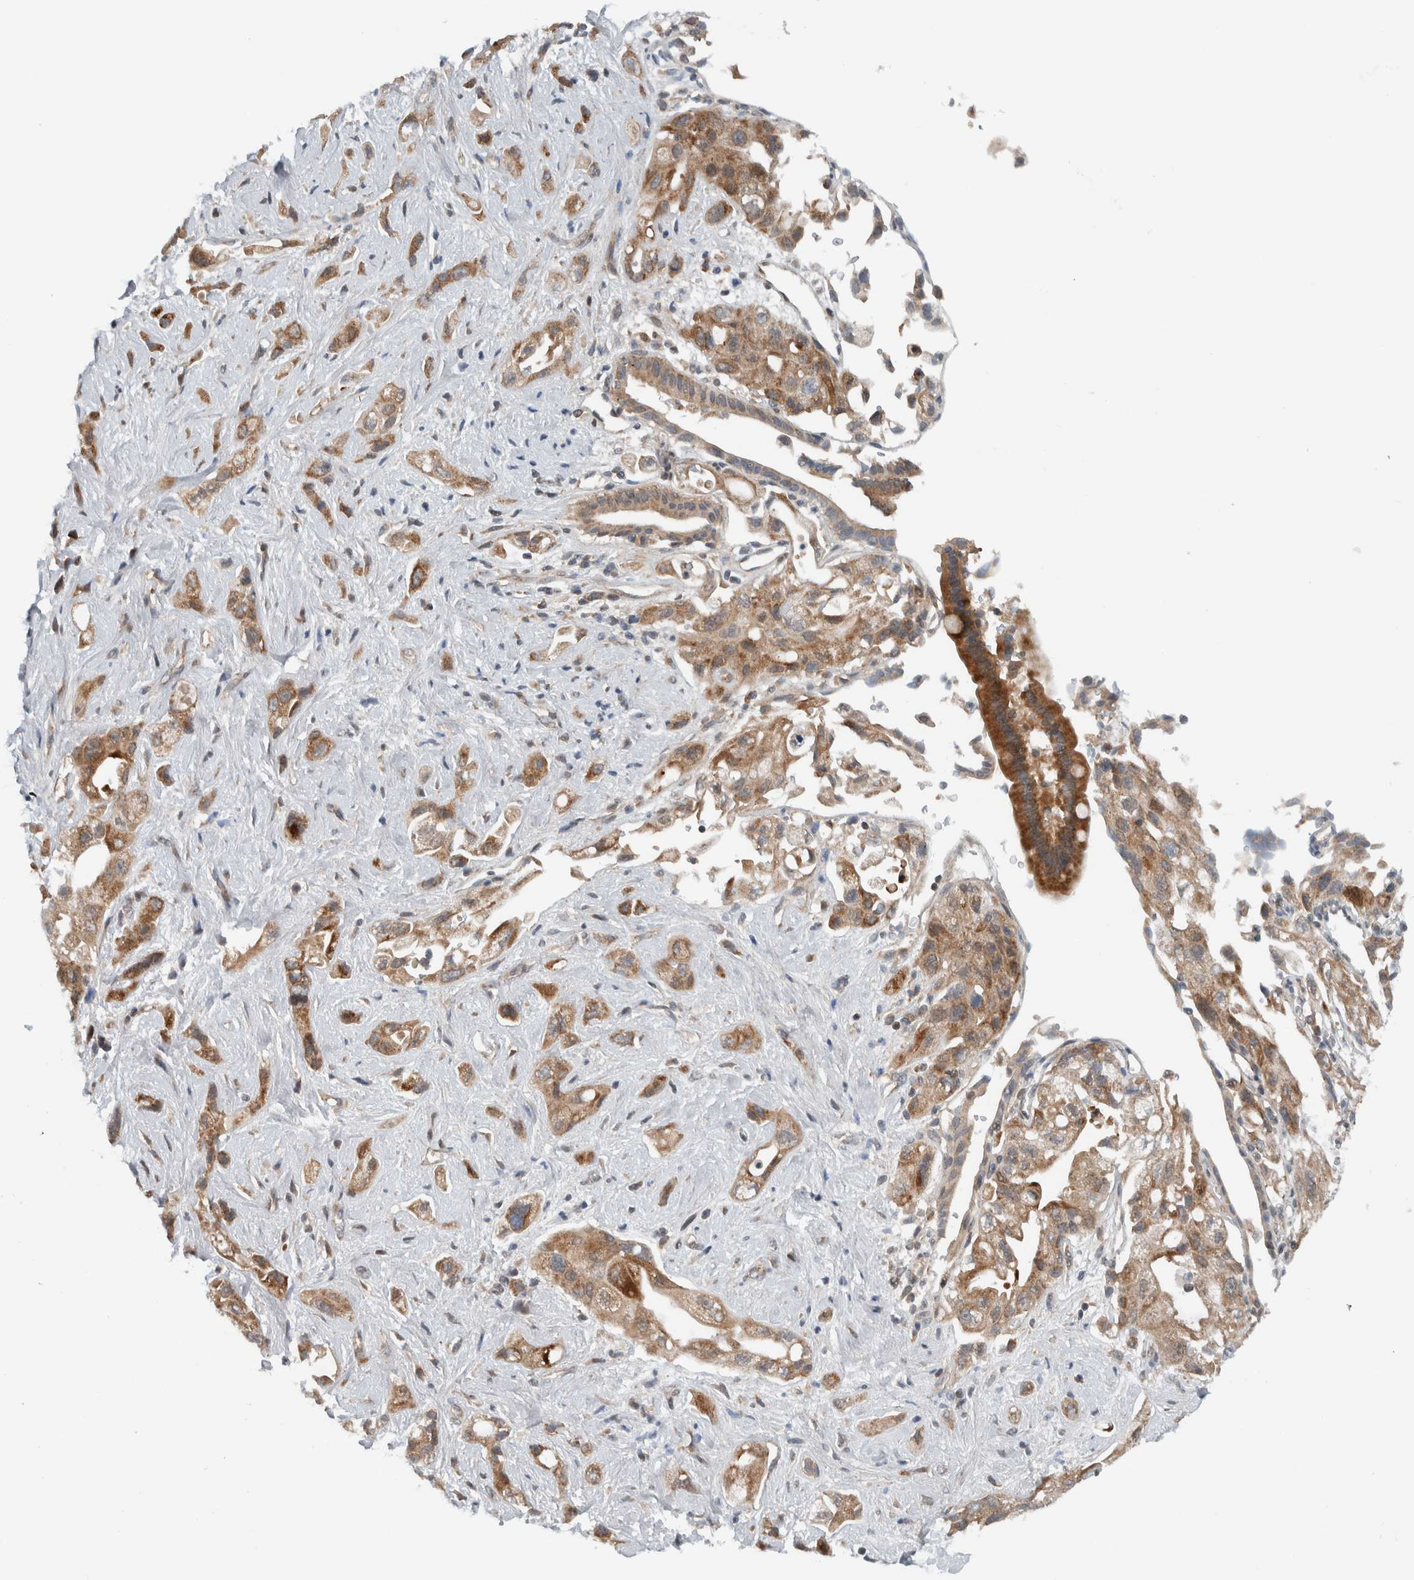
{"staining": {"intensity": "moderate", "quantity": ">75%", "location": "cytoplasmic/membranous"}, "tissue": "pancreatic cancer", "cell_type": "Tumor cells", "image_type": "cancer", "snomed": [{"axis": "morphology", "description": "Adenocarcinoma, NOS"}, {"axis": "topography", "description": "Pancreas"}], "caption": "Brown immunohistochemical staining in human pancreatic cancer shows moderate cytoplasmic/membranous staining in about >75% of tumor cells.", "gene": "KLHL6", "patient": {"sex": "female", "age": 66}}